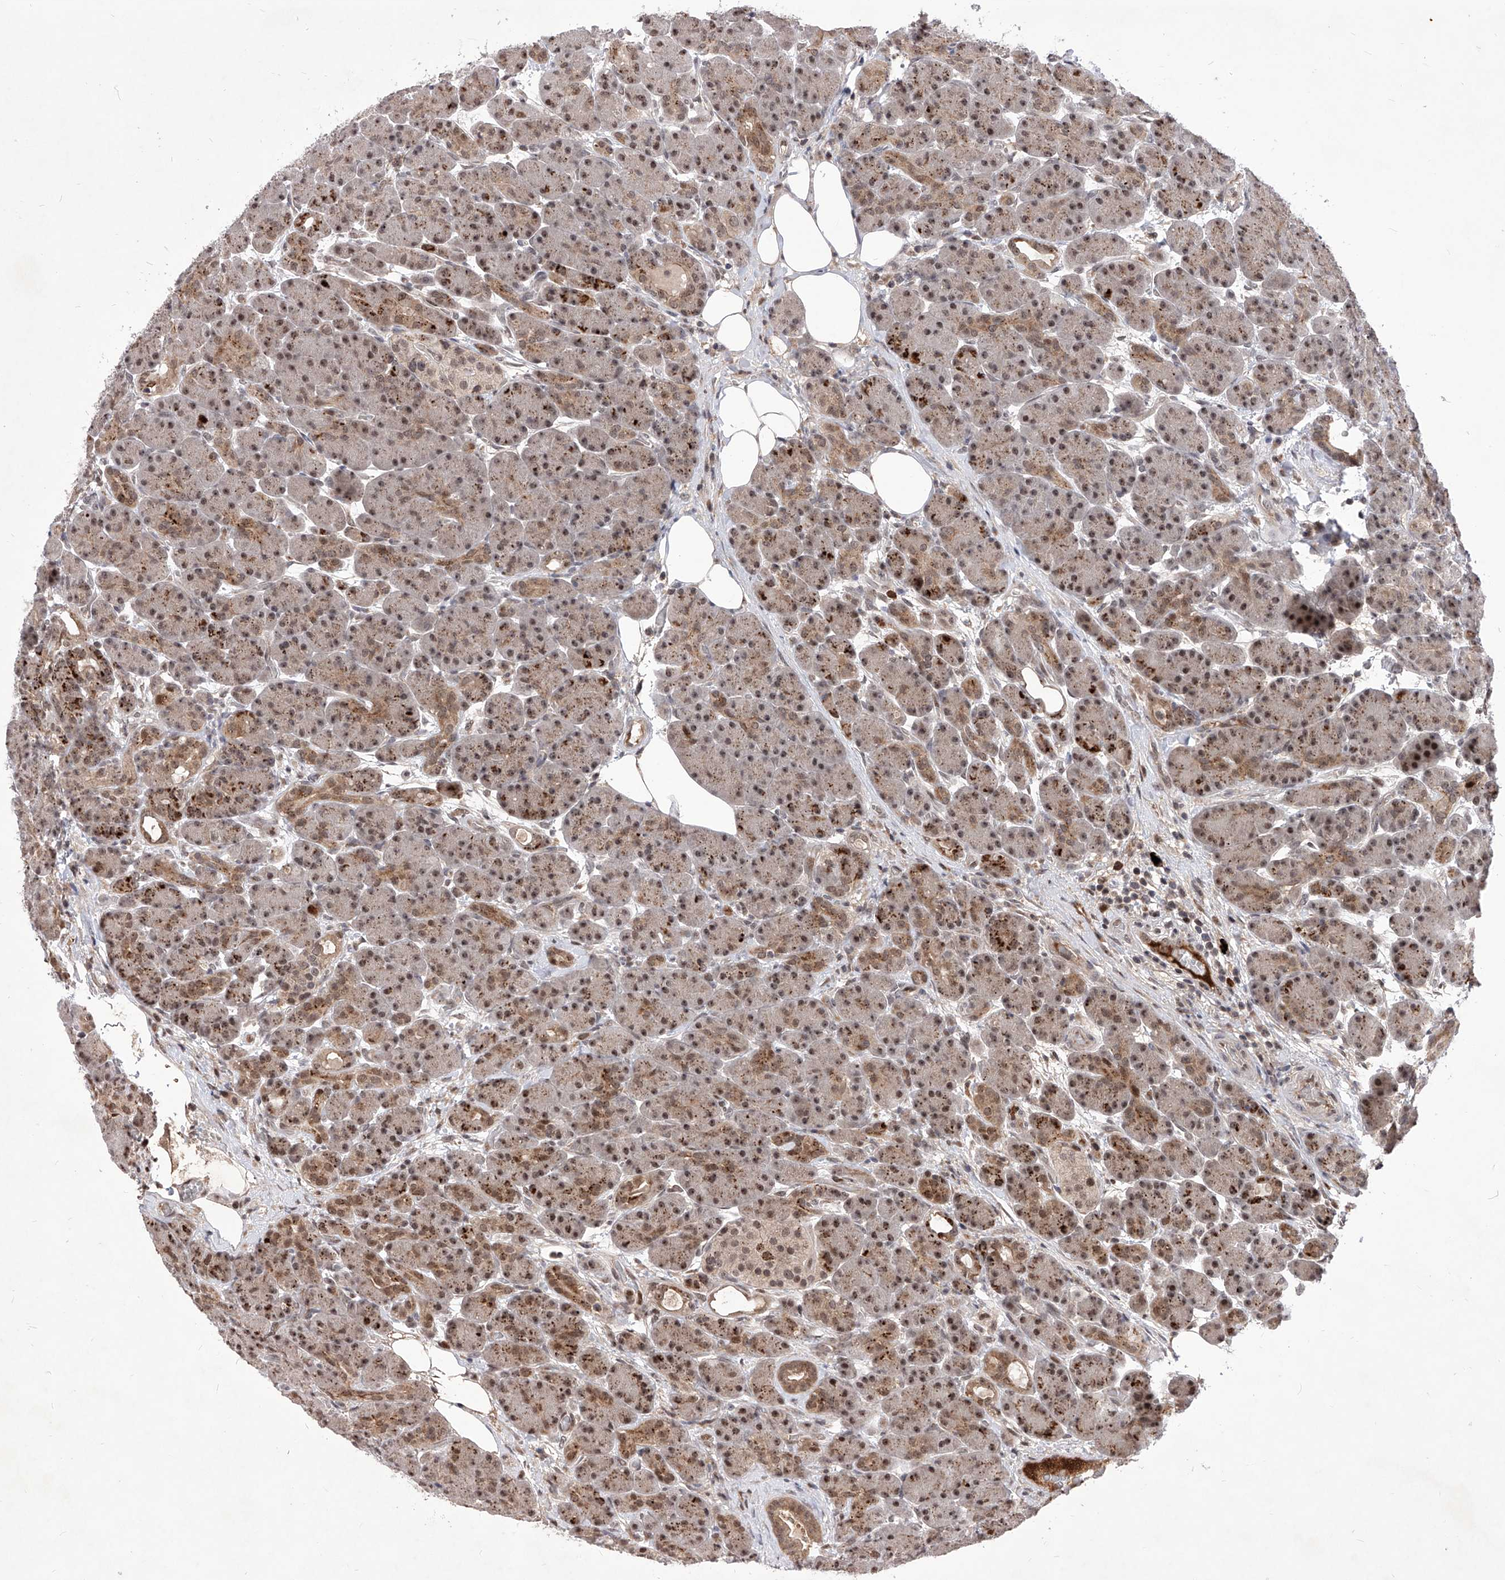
{"staining": {"intensity": "moderate", "quantity": "25%-75%", "location": "cytoplasmic/membranous,nuclear"}, "tissue": "pancreas", "cell_type": "Exocrine glandular cells", "image_type": "normal", "snomed": [{"axis": "morphology", "description": "Normal tissue, NOS"}, {"axis": "topography", "description": "Pancreas"}], "caption": "Pancreas was stained to show a protein in brown. There is medium levels of moderate cytoplasmic/membranous,nuclear positivity in about 25%-75% of exocrine glandular cells. The staining is performed using DAB brown chromogen to label protein expression. The nuclei are counter-stained blue using hematoxylin.", "gene": "LGR4", "patient": {"sex": "male", "age": 63}}